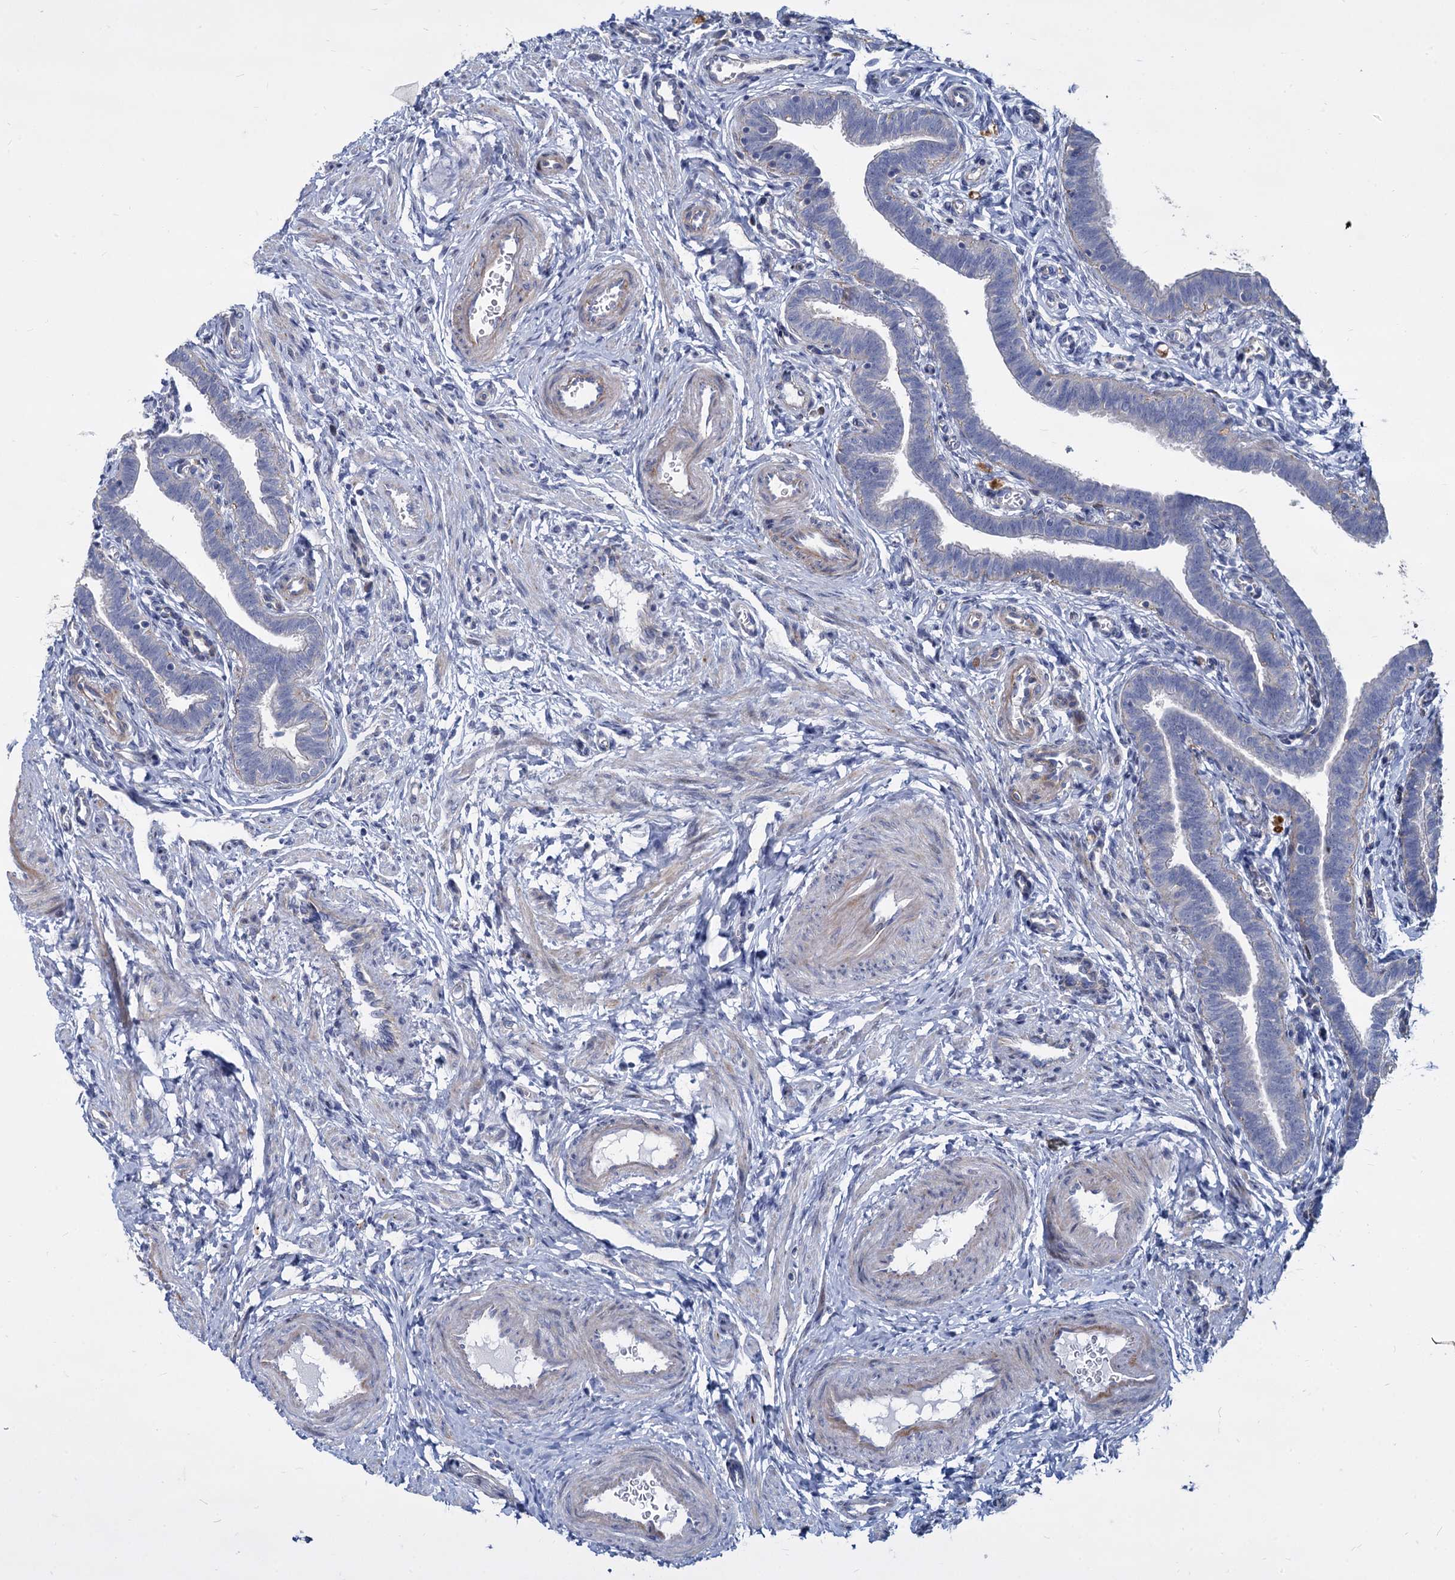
{"staining": {"intensity": "negative", "quantity": "none", "location": "none"}, "tissue": "fallopian tube", "cell_type": "Glandular cells", "image_type": "normal", "snomed": [{"axis": "morphology", "description": "Normal tissue, NOS"}, {"axis": "topography", "description": "Fallopian tube"}], "caption": "High power microscopy image of an IHC photomicrograph of unremarkable fallopian tube, revealing no significant expression in glandular cells. The staining was performed using DAB (3,3'-diaminobenzidine) to visualize the protein expression in brown, while the nuclei were stained in blue with hematoxylin (Magnification: 20x).", "gene": "TRIM77", "patient": {"sex": "female", "age": 36}}